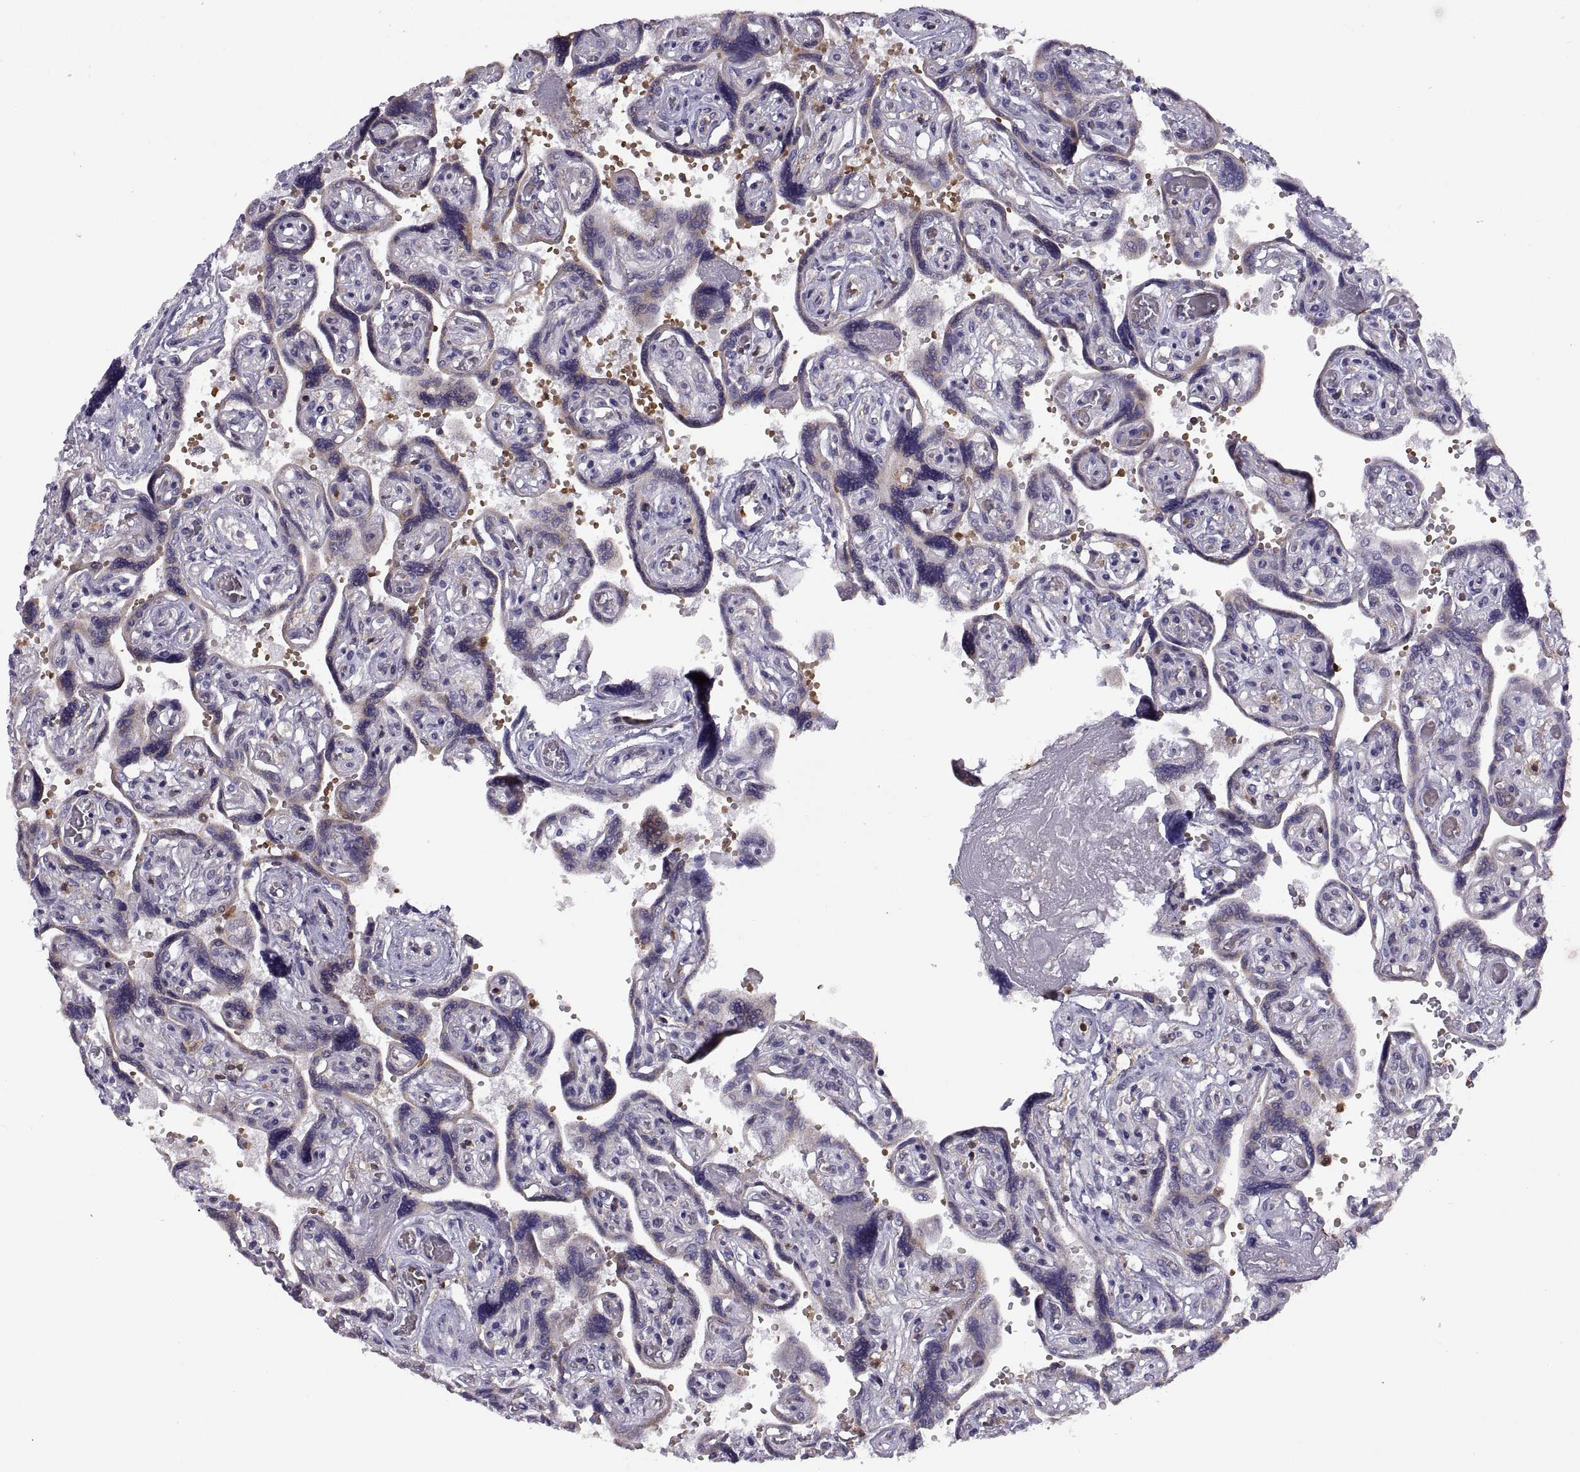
{"staining": {"intensity": "negative", "quantity": "none", "location": "none"}, "tissue": "placenta", "cell_type": "Decidual cells", "image_type": "normal", "snomed": [{"axis": "morphology", "description": "Normal tissue, NOS"}, {"axis": "topography", "description": "Placenta"}], "caption": "The micrograph exhibits no significant staining in decidual cells of placenta. Nuclei are stained in blue.", "gene": "DOK3", "patient": {"sex": "female", "age": 32}}